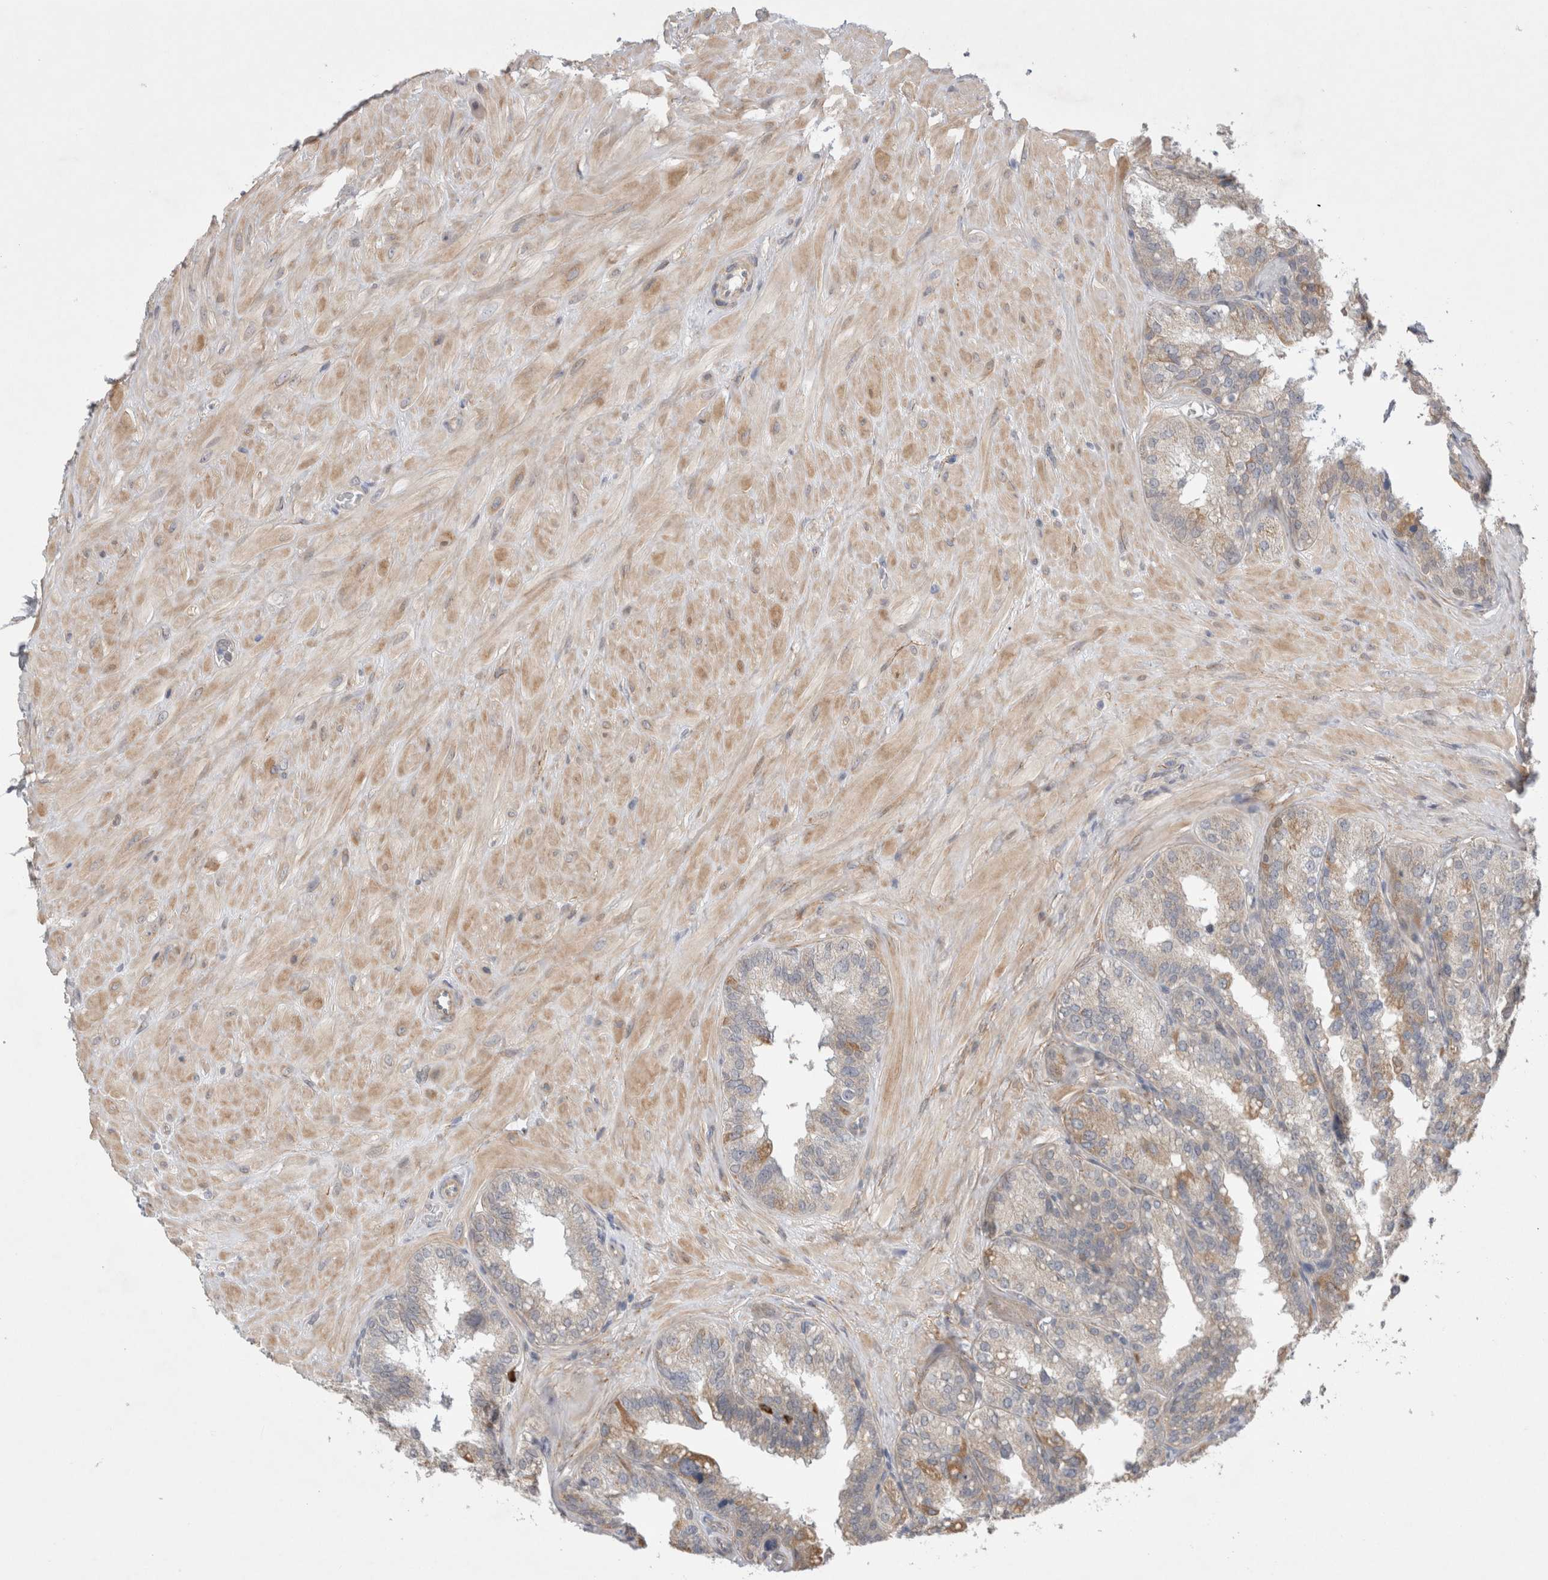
{"staining": {"intensity": "negative", "quantity": "none", "location": "none"}, "tissue": "seminal vesicle", "cell_type": "Glandular cells", "image_type": "normal", "snomed": [{"axis": "morphology", "description": "Normal tissue, NOS"}, {"axis": "topography", "description": "Prostate"}, {"axis": "topography", "description": "Seminal veicle"}], "caption": "This micrograph is of normal seminal vesicle stained with immunohistochemistry to label a protein in brown with the nuclei are counter-stained blue. There is no expression in glandular cells.", "gene": "GSDMB", "patient": {"sex": "male", "age": 51}}